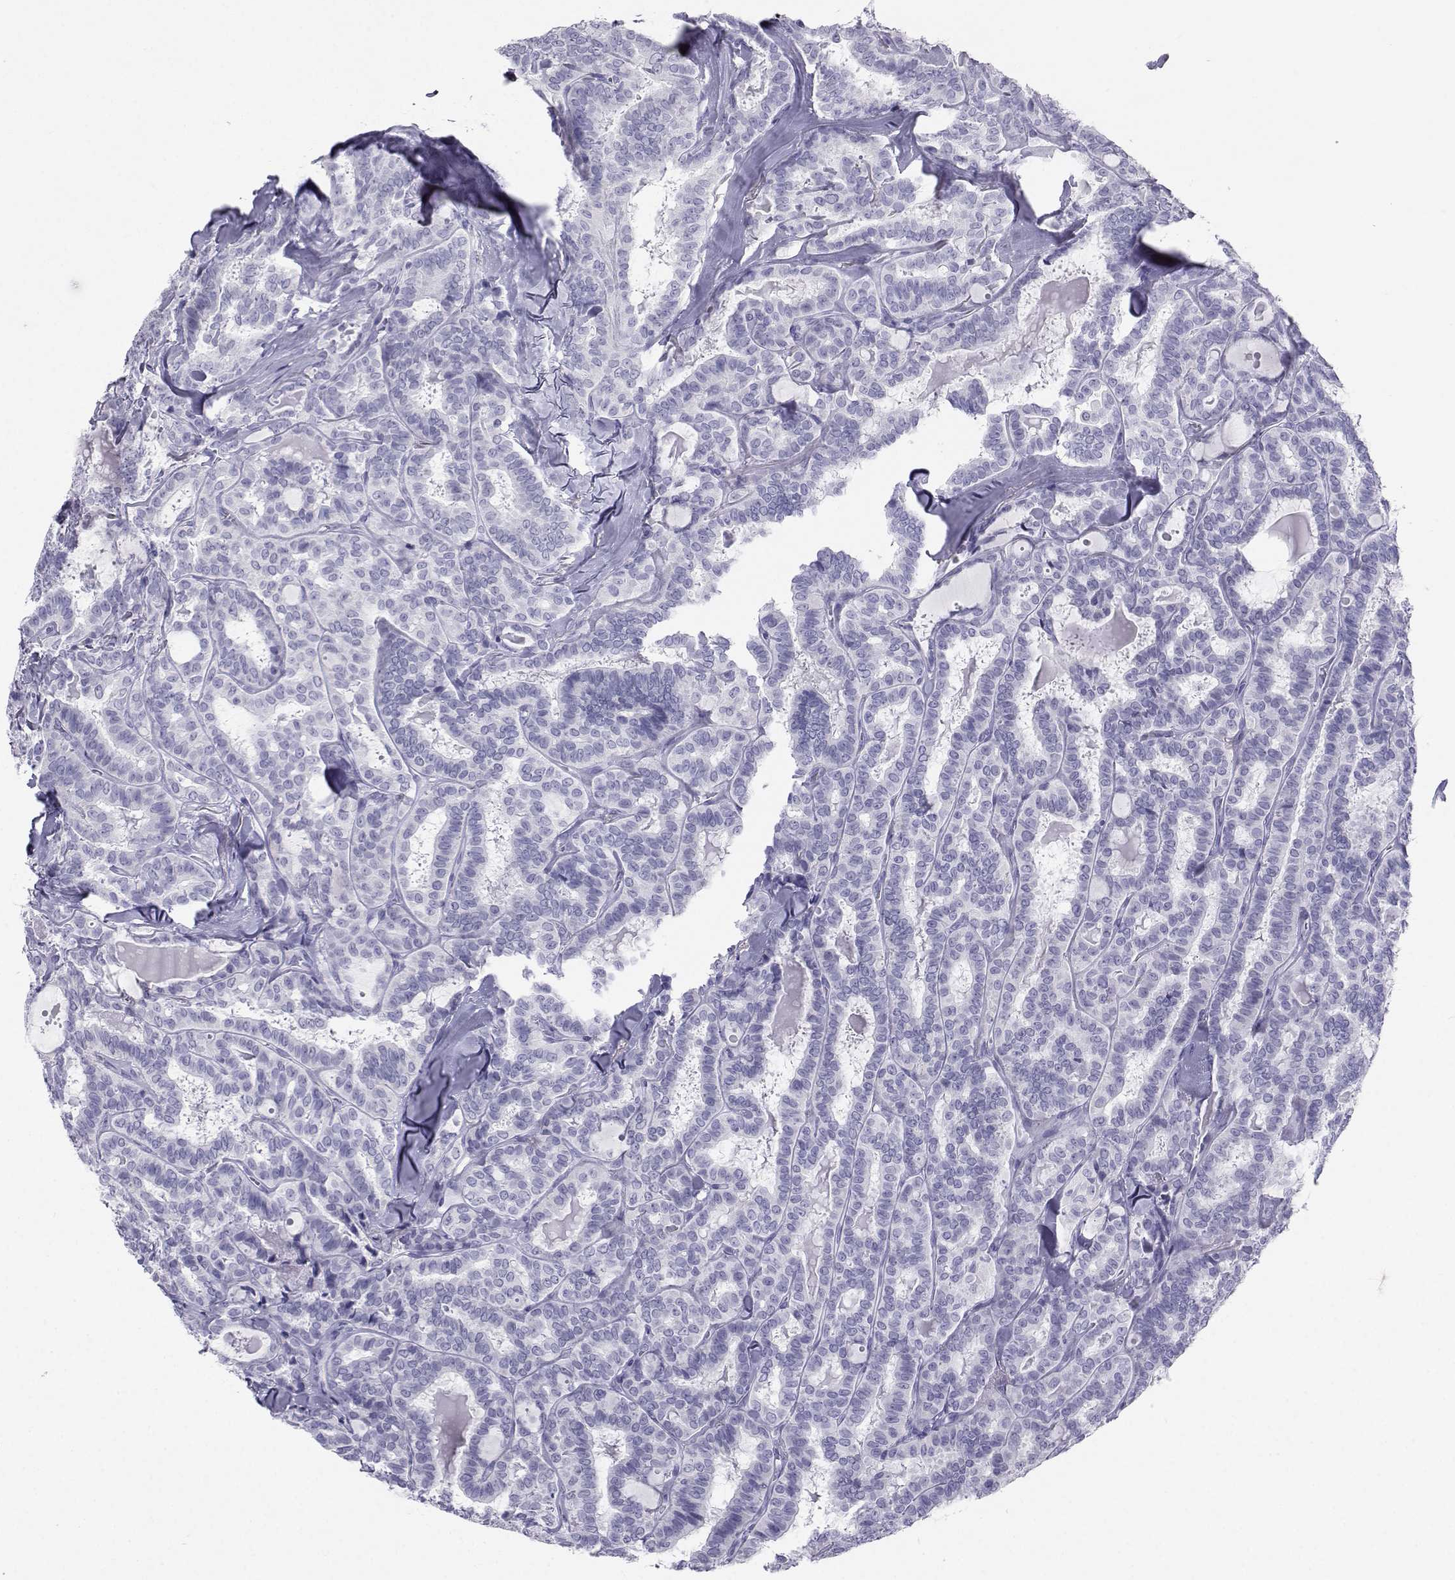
{"staining": {"intensity": "negative", "quantity": "none", "location": "none"}, "tissue": "thyroid cancer", "cell_type": "Tumor cells", "image_type": "cancer", "snomed": [{"axis": "morphology", "description": "Papillary adenocarcinoma, NOS"}, {"axis": "topography", "description": "Thyroid gland"}], "caption": "Image shows no significant protein staining in tumor cells of thyroid papillary adenocarcinoma. (Brightfield microscopy of DAB IHC at high magnification).", "gene": "SST", "patient": {"sex": "female", "age": 39}}